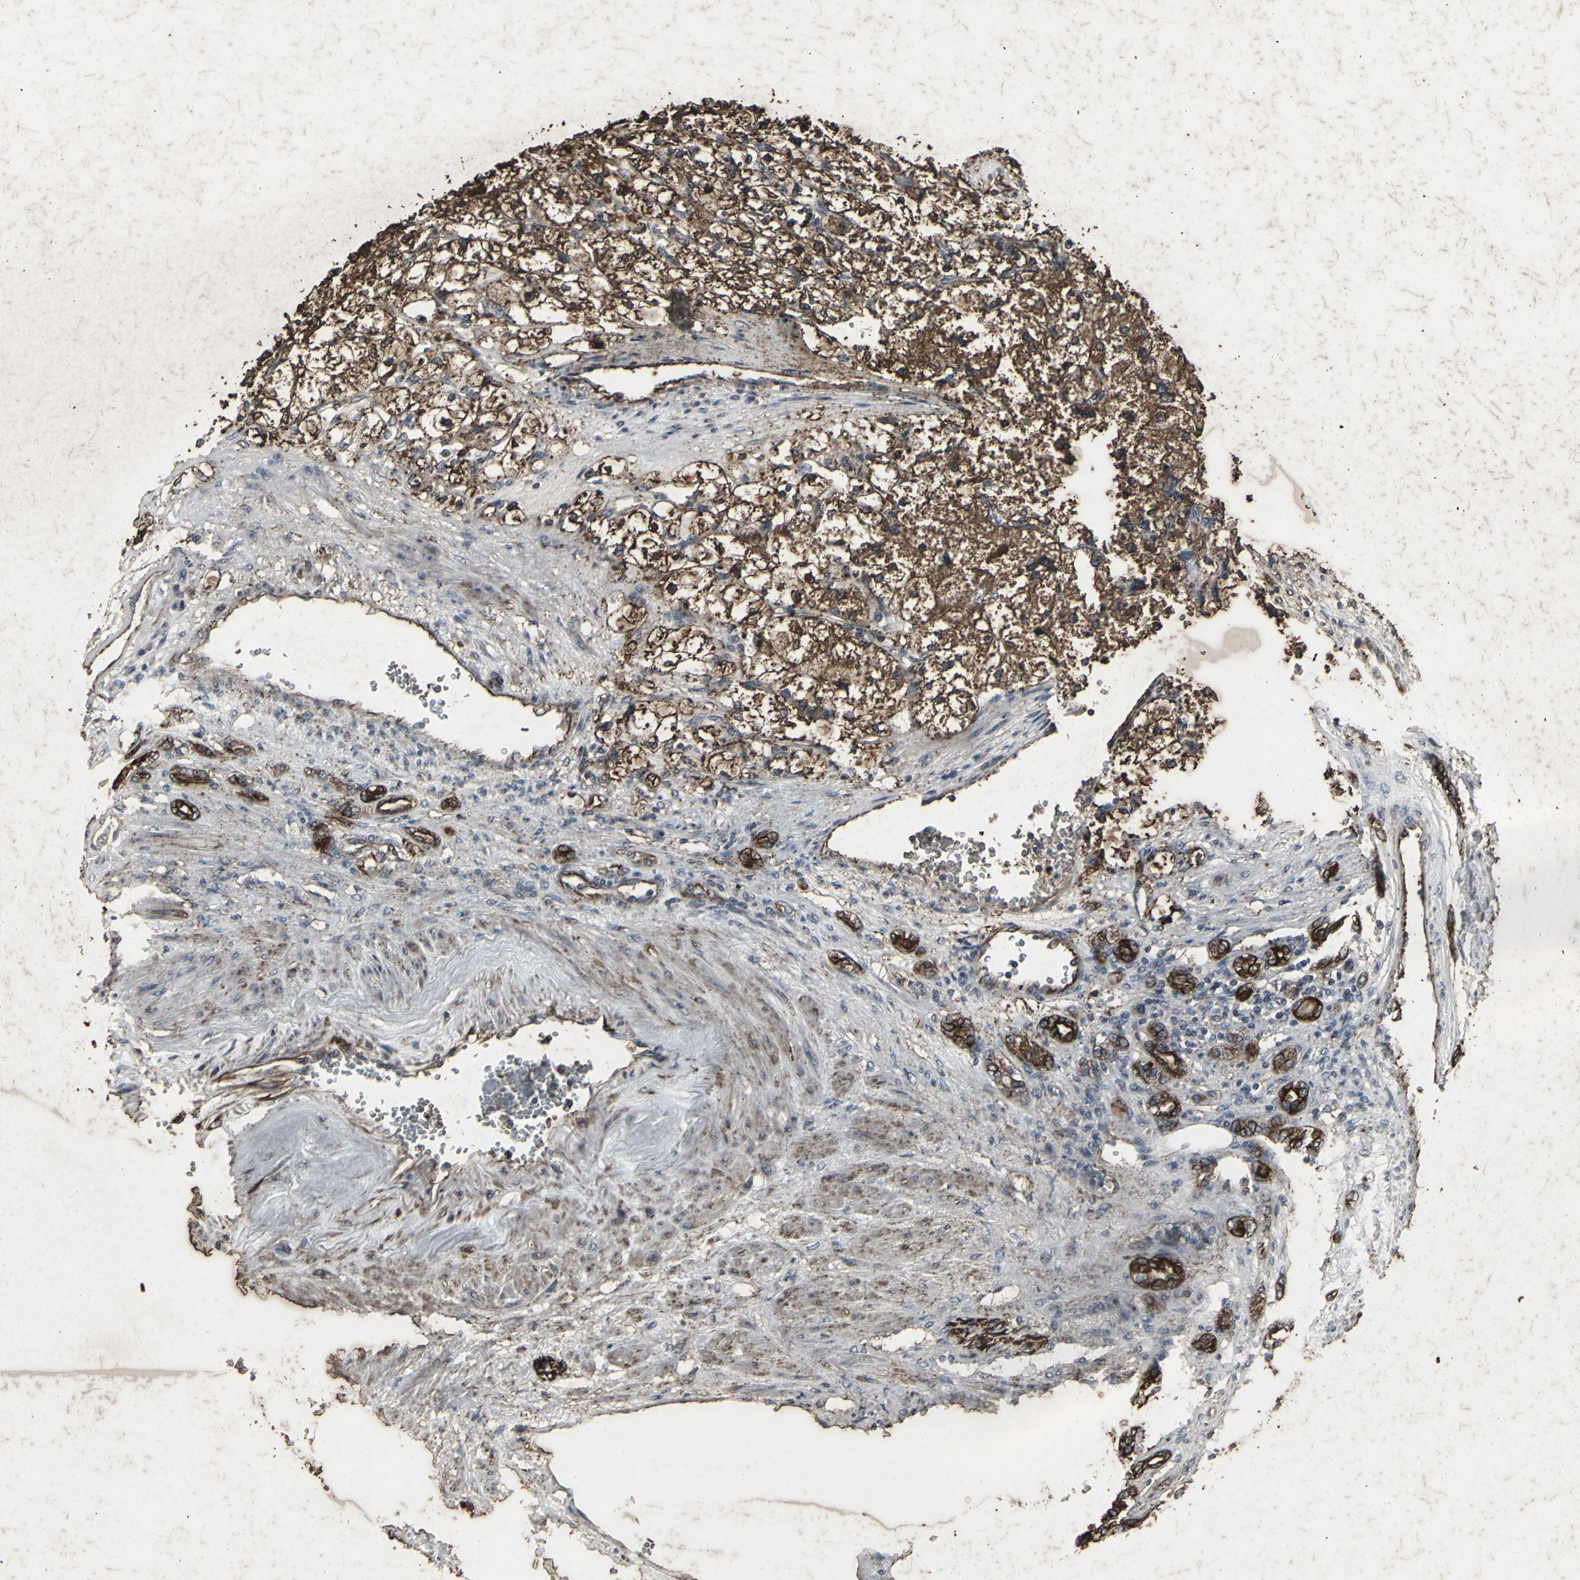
{"staining": {"intensity": "strong", "quantity": ">75%", "location": "cytoplasmic/membranous"}, "tissue": "renal cancer", "cell_type": "Tumor cells", "image_type": "cancer", "snomed": [{"axis": "morphology", "description": "Adenocarcinoma, NOS"}, {"axis": "topography", "description": "Kidney"}], "caption": "Immunohistochemical staining of human adenocarcinoma (renal) demonstrates strong cytoplasmic/membranous protein staining in about >75% of tumor cells.", "gene": "CCR9", "patient": {"sex": "female", "age": 83}}